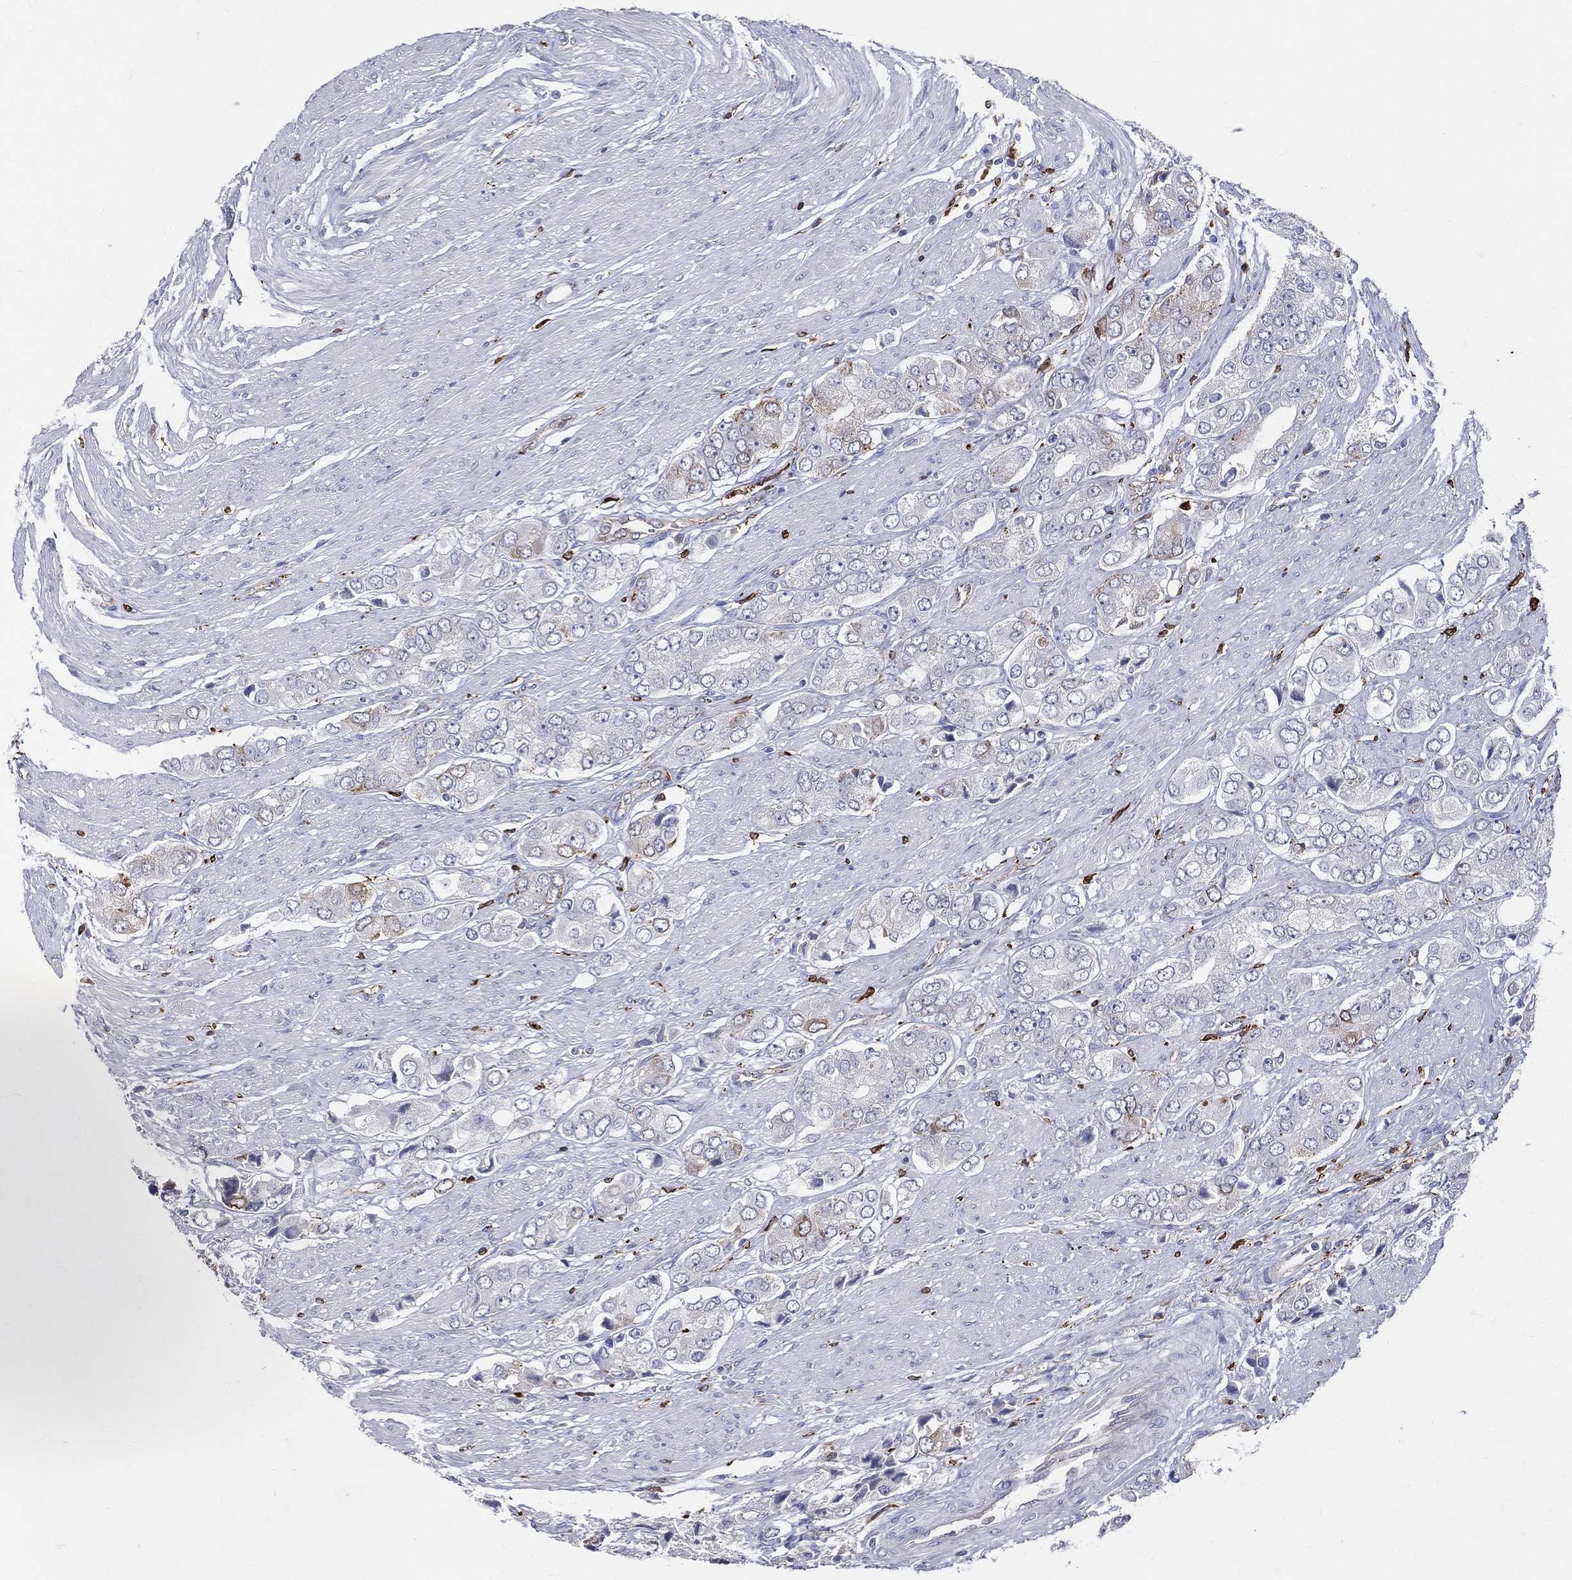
{"staining": {"intensity": "negative", "quantity": "none", "location": "none"}, "tissue": "prostate cancer", "cell_type": "Tumor cells", "image_type": "cancer", "snomed": [{"axis": "morphology", "description": "Adenocarcinoma, Low grade"}, {"axis": "topography", "description": "Prostate"}], "caption": "Prostate cancer (adenocarcinoma (low-grade)) was stained to show a protein in brown. There is no significant expression in tumor cells.", "gene": "CD74", "patient": {"sex": "male", "age": 69}}